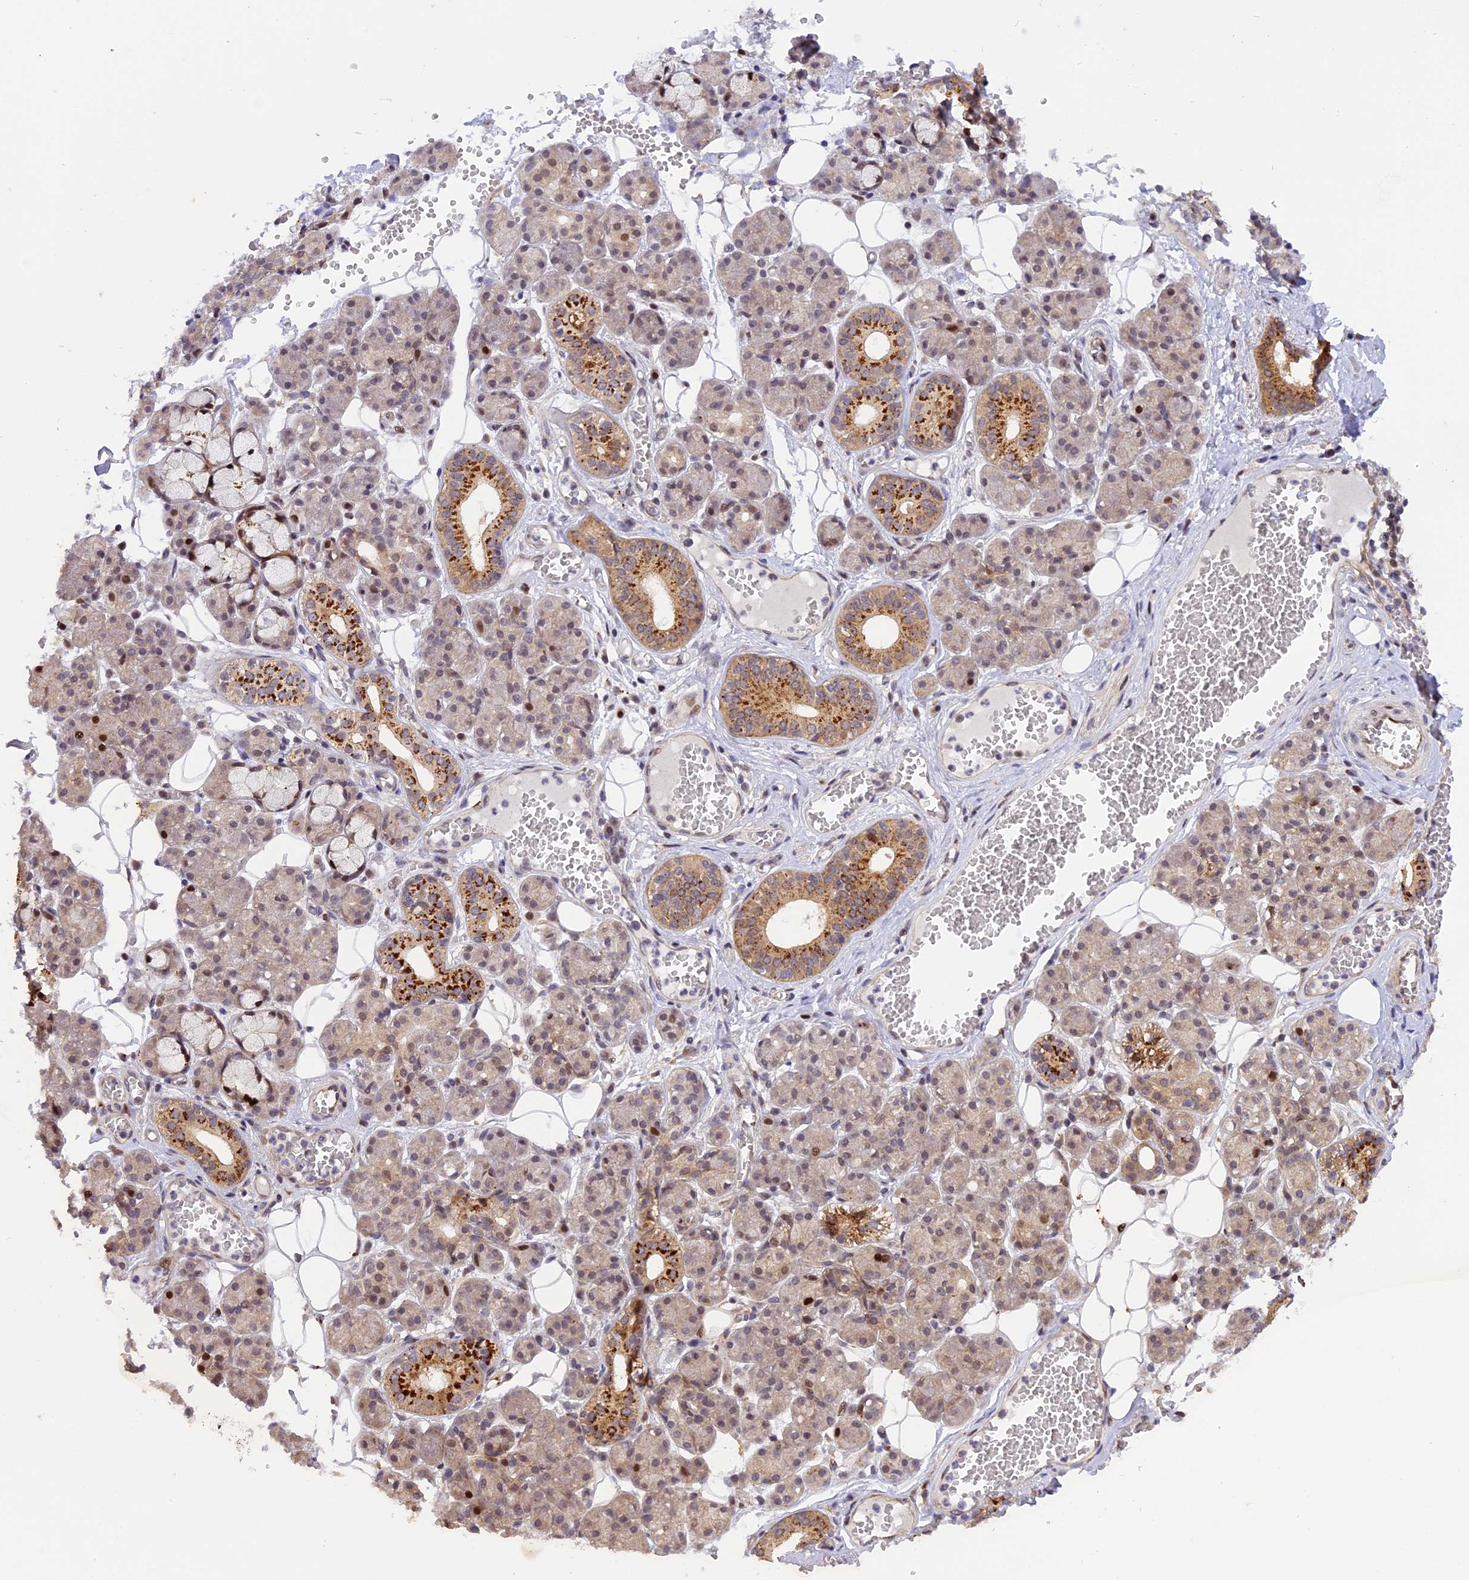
{"staining": {"intensity": "moderate", "quantity": "25%-75%", "location": "cytoplasmic/membranous,nuclear"}, "tissue": "salivary gland", "cell_type": "Glandular cells", "image_type": "normal", "snomed": [{"axis": "morphology", "description": "Normal tissue, NOS"}, {"axis": "topography", "description": "Salivary gland"}], "caption": "Protein staining reveals moderate cytoplasmic/membranous,nuclear positivity in about 25%-75% of glandular cells in normal salivary gland.", "gene": "SAMD4A", "patient": {"sex": "male", "age": 63}}